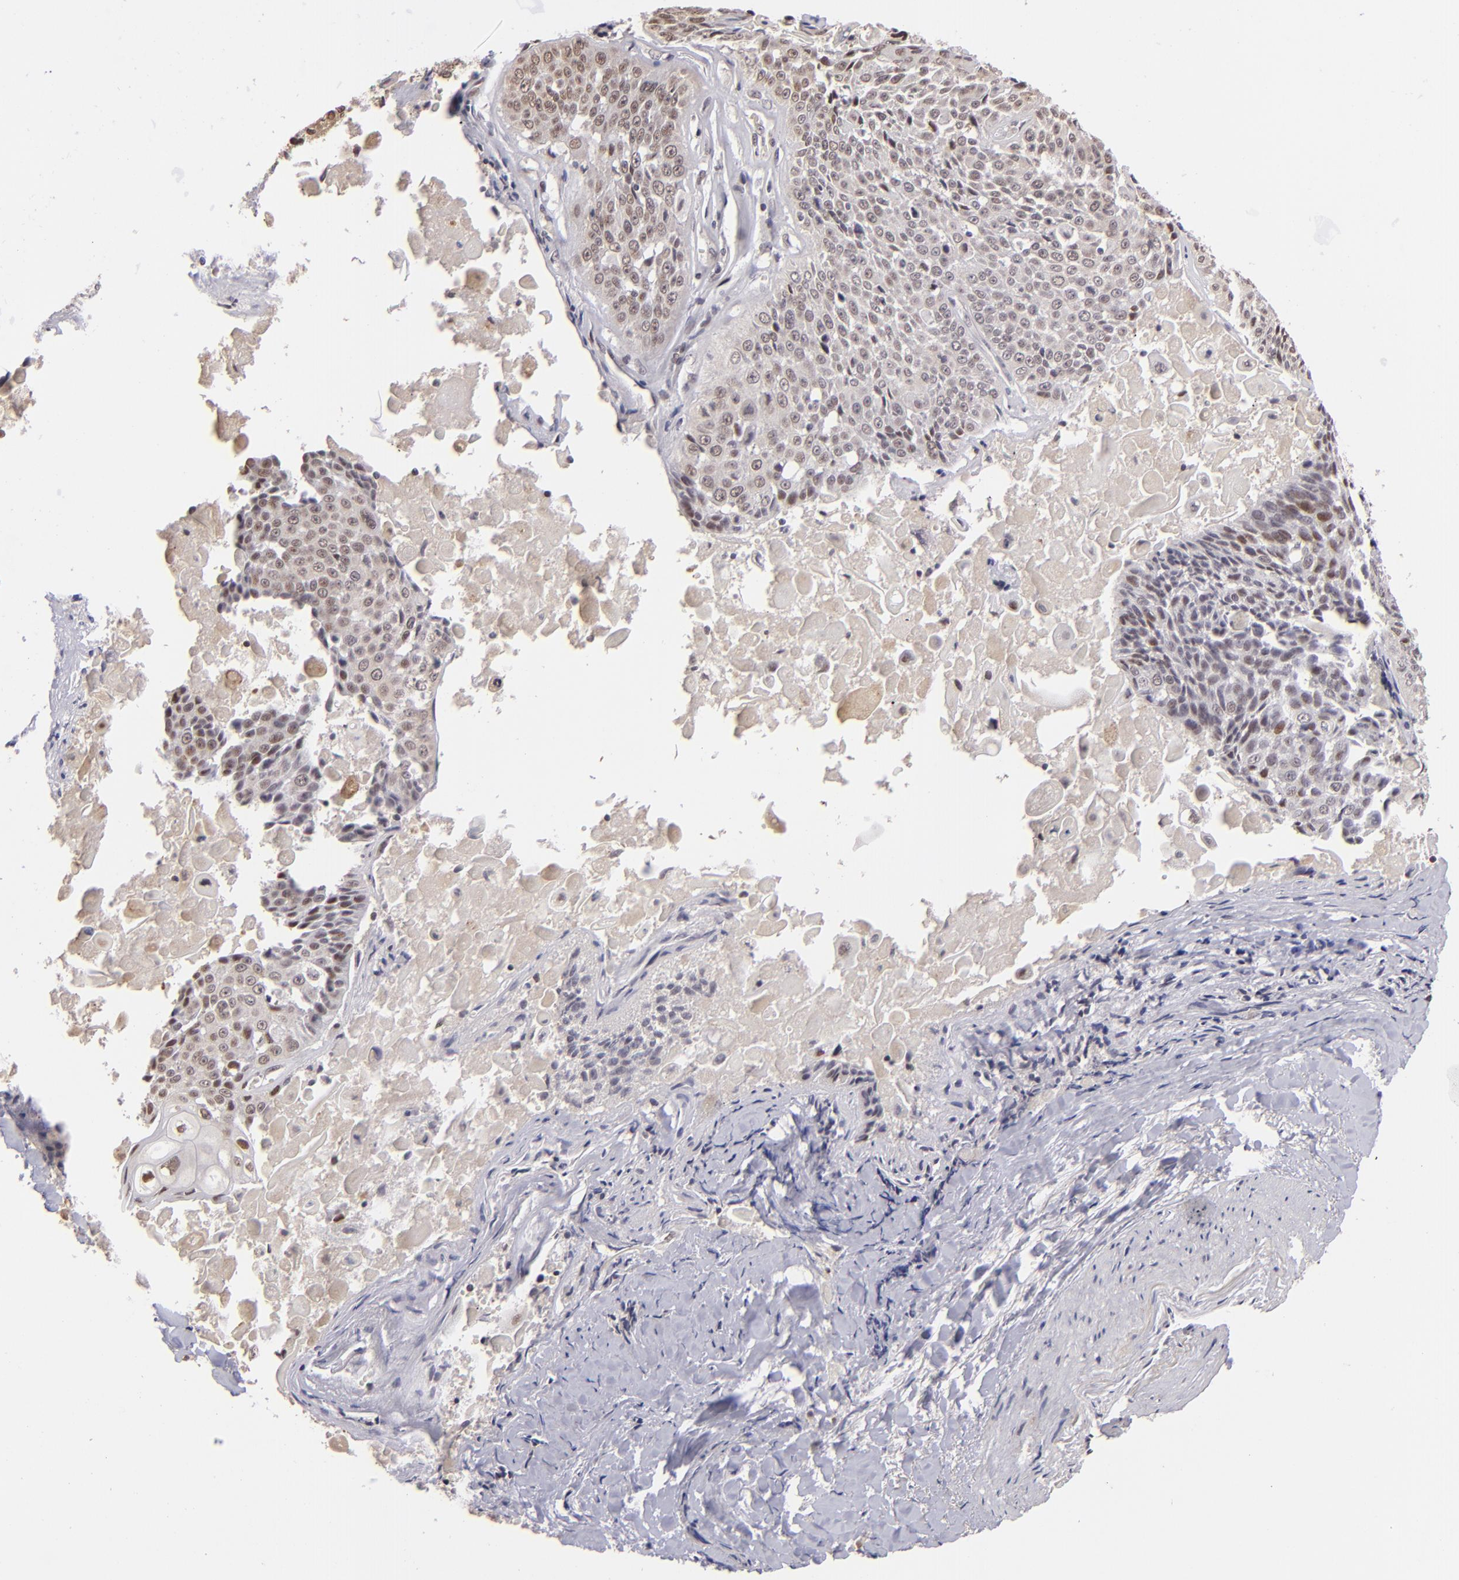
{"staining": {"intensity": "weak", "quantity": "<25%", "location": "nuclear"}, "tissue": "lung cancer", "cell_type": "Tumor cells", "image_type": "cancer", "snomed": [{"axis": "morphology", "description": "Adenocarcinoma, NOS"}, {"axis": "topography", "description": "Lung"}], "caption": "High magnification brightfield microscopy of lung adenocarcinoma stained with DAB (brown) and counterstained with hematoxylin (blue): tumor cells show no significant positivity.", "gene": "RARB", "patient": {"sex": "male", "age": 60}}